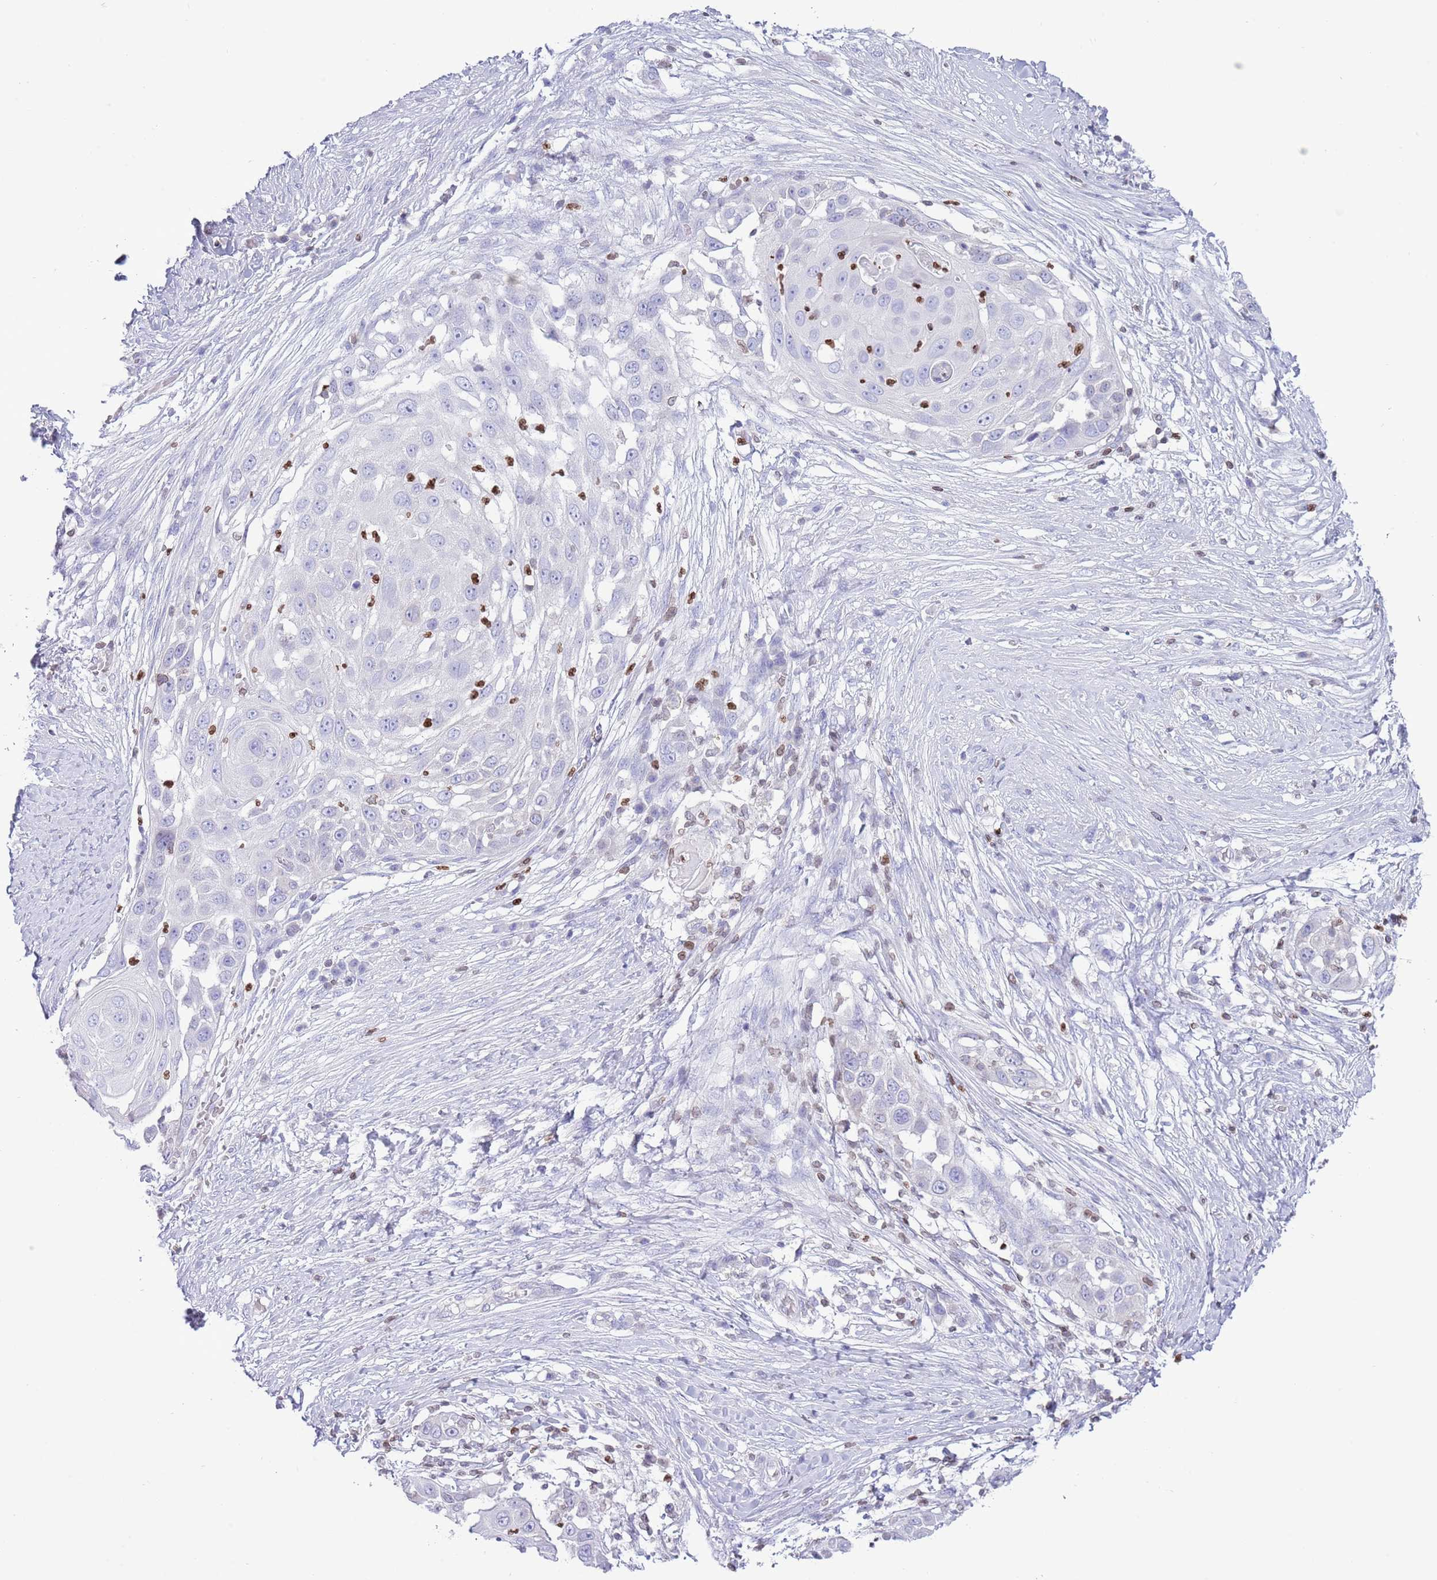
{"staining": {"intensity": "negative", "quantity": "none", "location": "none"}, "tissue": "skin cancer", "cell_type": "Tumor cells", "image_type": "cancer", "snomed": [{"axis": "morphology", "description": "Squamous cell carcinoma, NOS"}, {"axis": "topography", "description": "Skin"}], "caption": "Immunohistochemistry of squamous cell carcinoma (skin) displays no expression in tumor cells.", "gene": "LBR", "patient": {"sex": "female", "age": 44}}